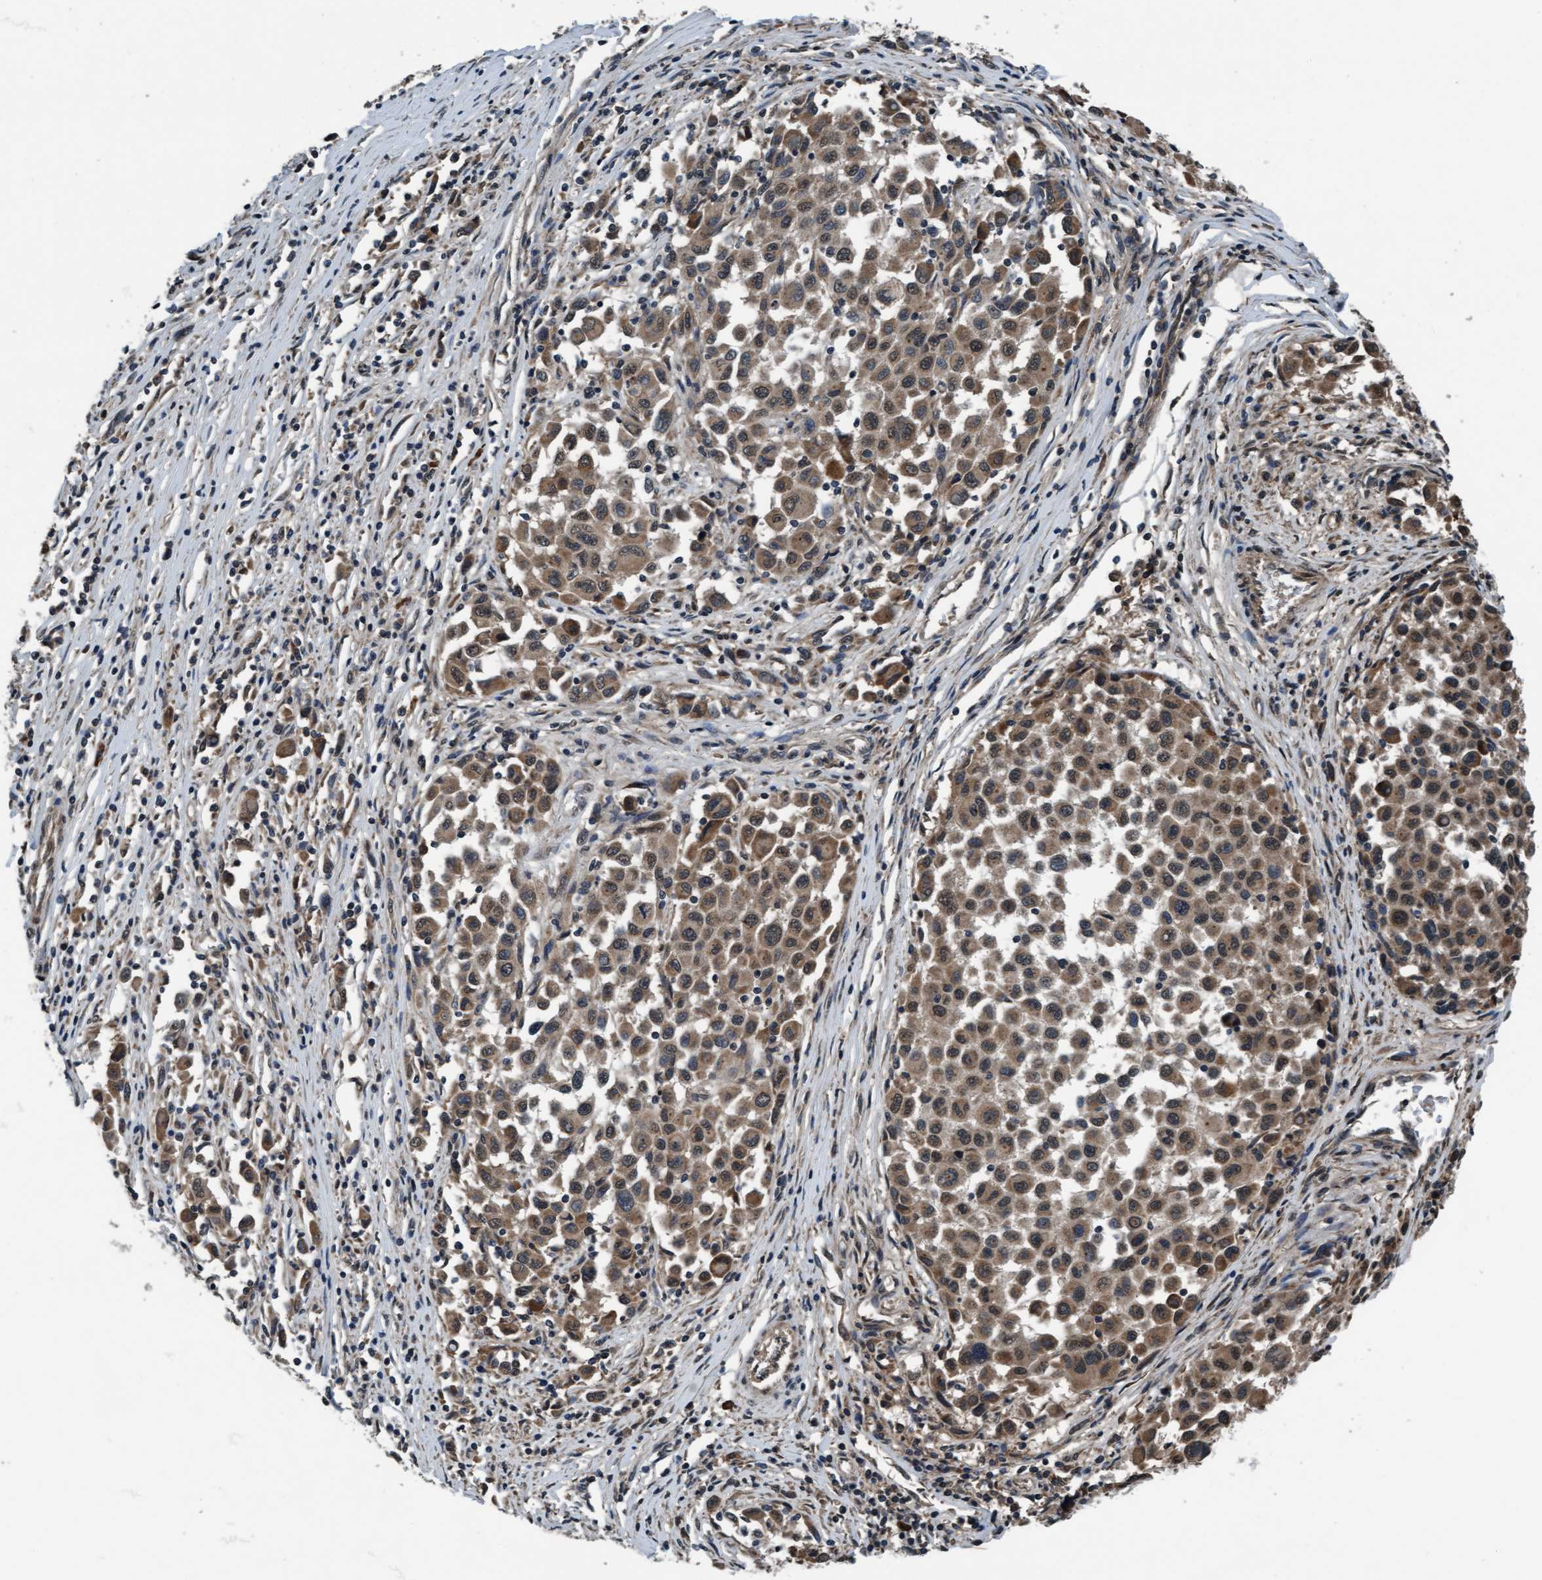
{"staining": {"intensity": "moderate", "quantity": ">75%", "location": "cytoplasmic/membranous,nuclear"}, "tissue": "melanoma", "cell_type": "Tumor cells", "image_type": "cancer", "snomed": [{"axis": "morphology", "description": "Malignant melanoma, Metastatic site"}, {"axis": "topography", "description": "Lymph node"}], "caption": "Tumor cells show medium levels of moderate cytoplasmic/membranous and nuclear staining in approximately >75% of cells in human malignant melanoma (metastatic site).", "gene": "WASF1", "patient": {"sex": "male", "age": 61}}